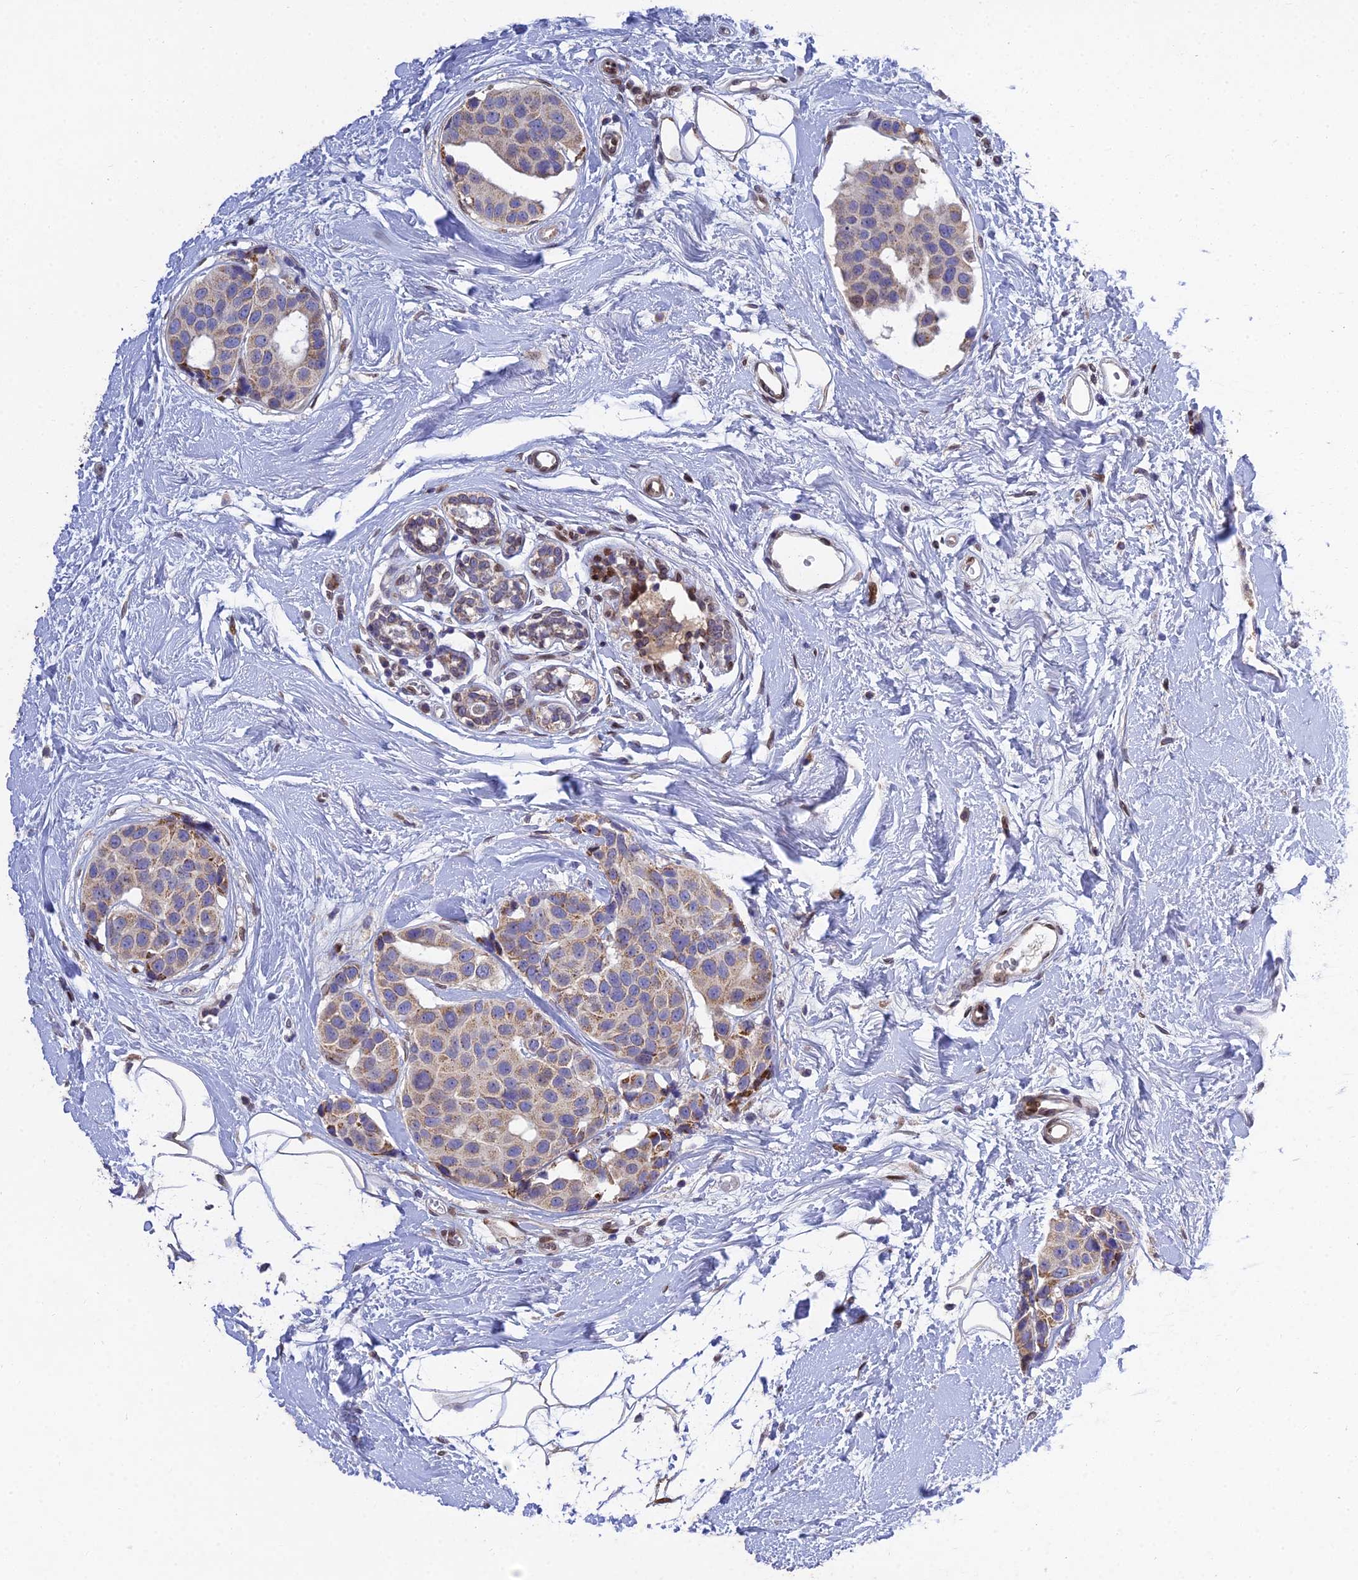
{"staining": {"intensity": "weak", "quantity": ">75%", "location": "cytoplasmic/membranous"}, "tissue": "breast cancer", "cell_type": "Tumor cells", "image_type": "cancer", "snomed": [{"axis": "morphology", "description": "Normal tissue, NOS"}, {"axis": "morphology", "description": "Duct carcinoma"}, {"axis": "topography", "description": "Breast"}], "caption": "Breast invasive ductal carcinoma stained for a protein (brown) displays weak cytoplasmic/membranous positive positivity in about >75% of tumor cells.", "gene": "MGAT2", "patient": {"sex": "female", "age": 39}}